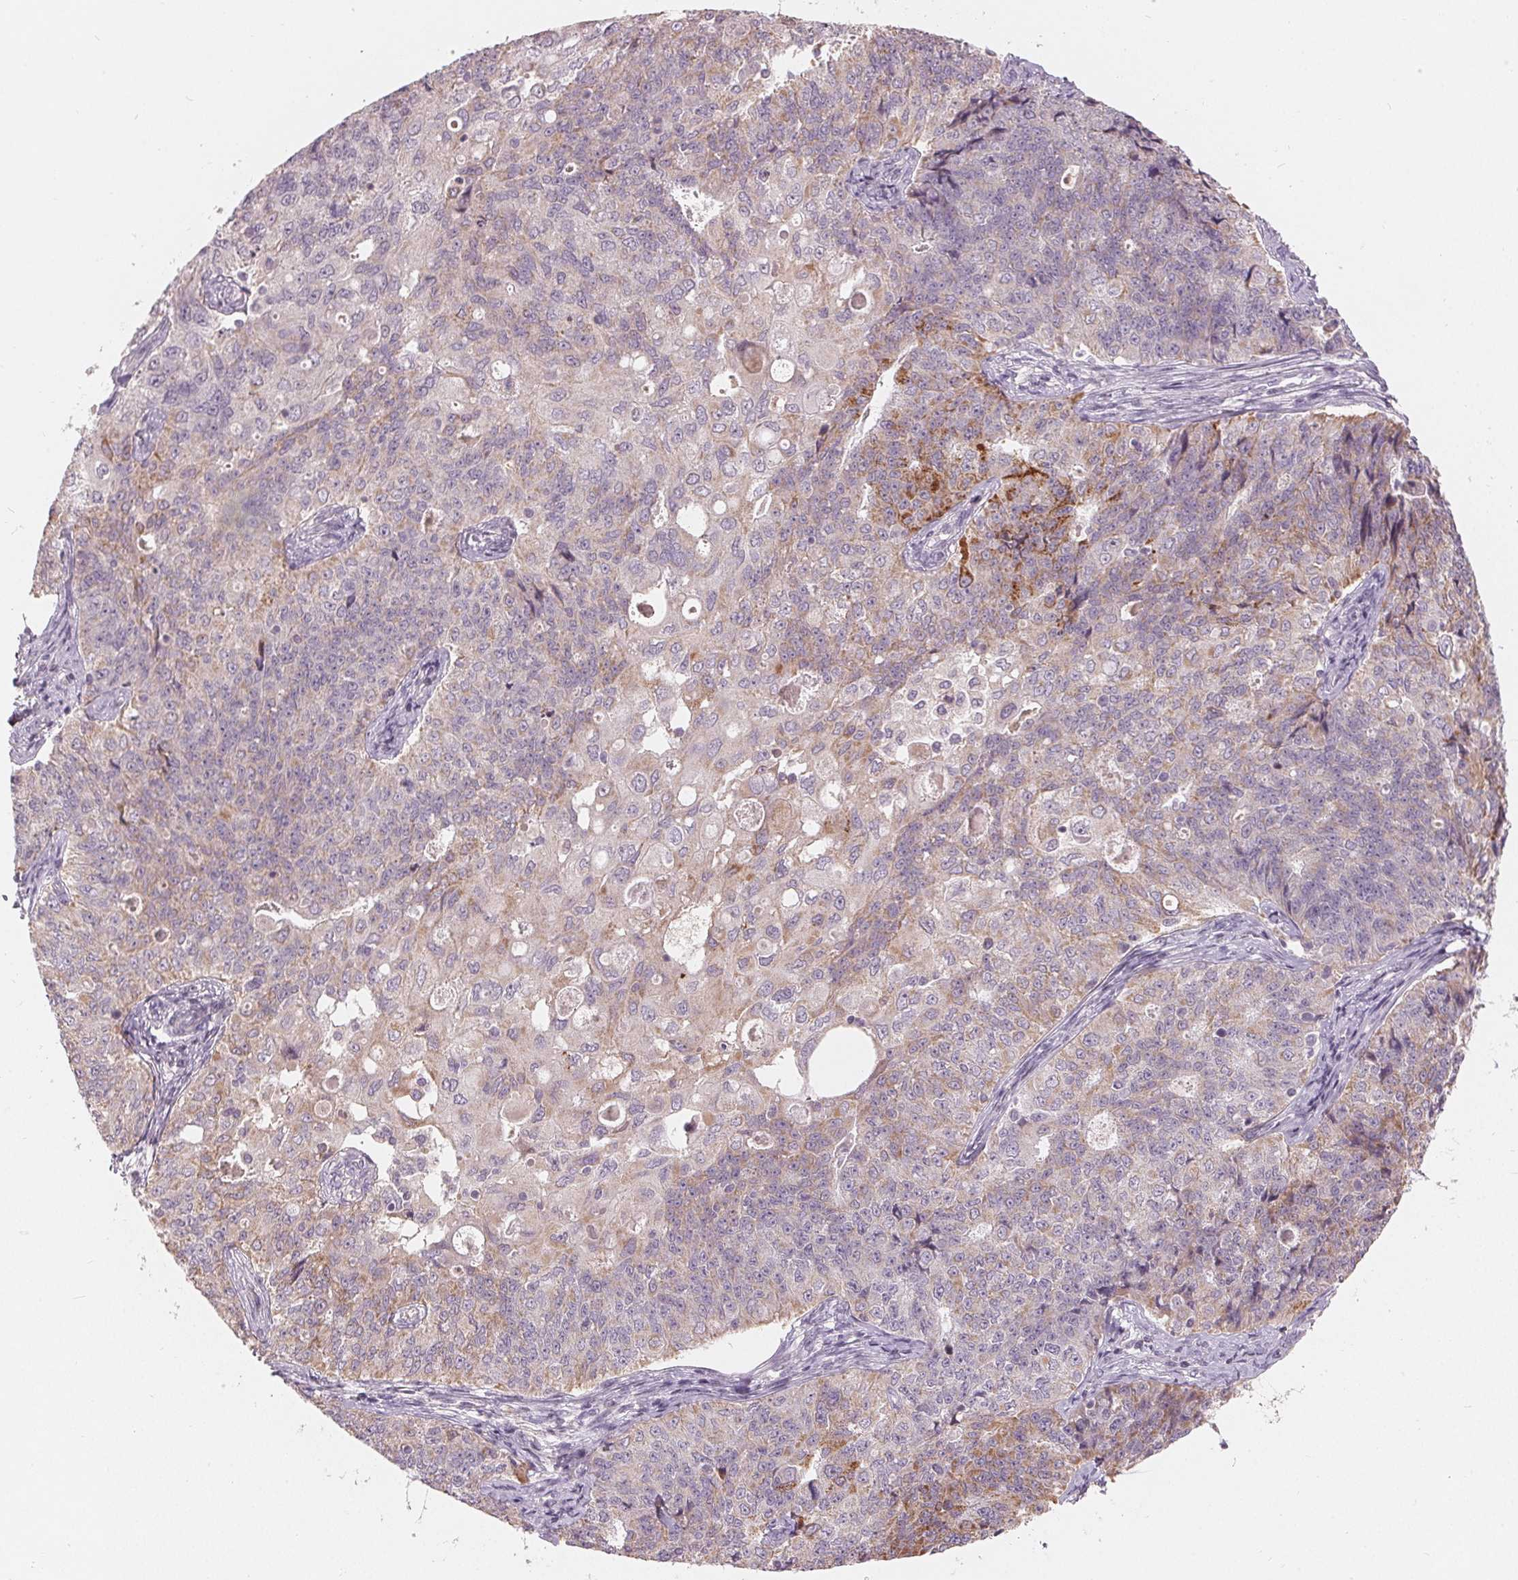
{"staining": {"intensity": "moderate", "quantity": "<25%", "location": "cytoplasmic/membranous"}, "tissue": "endometrial cancer", "cell_type": "Tumor cells", "image_type": "cancer", "snomed": [{"axis": "morphology", "description": "Adenocarcinoma, NOS"}, {"axis": "topography", "description": "Endometrium"}], "caption": "Tumor cells demonstrate moderate cytoplasmic/membranous expression in approximately <25% of cells in endometrial cancer.", "gene": "TRIM60", "patient": {"sex": "female", "age": 43}}